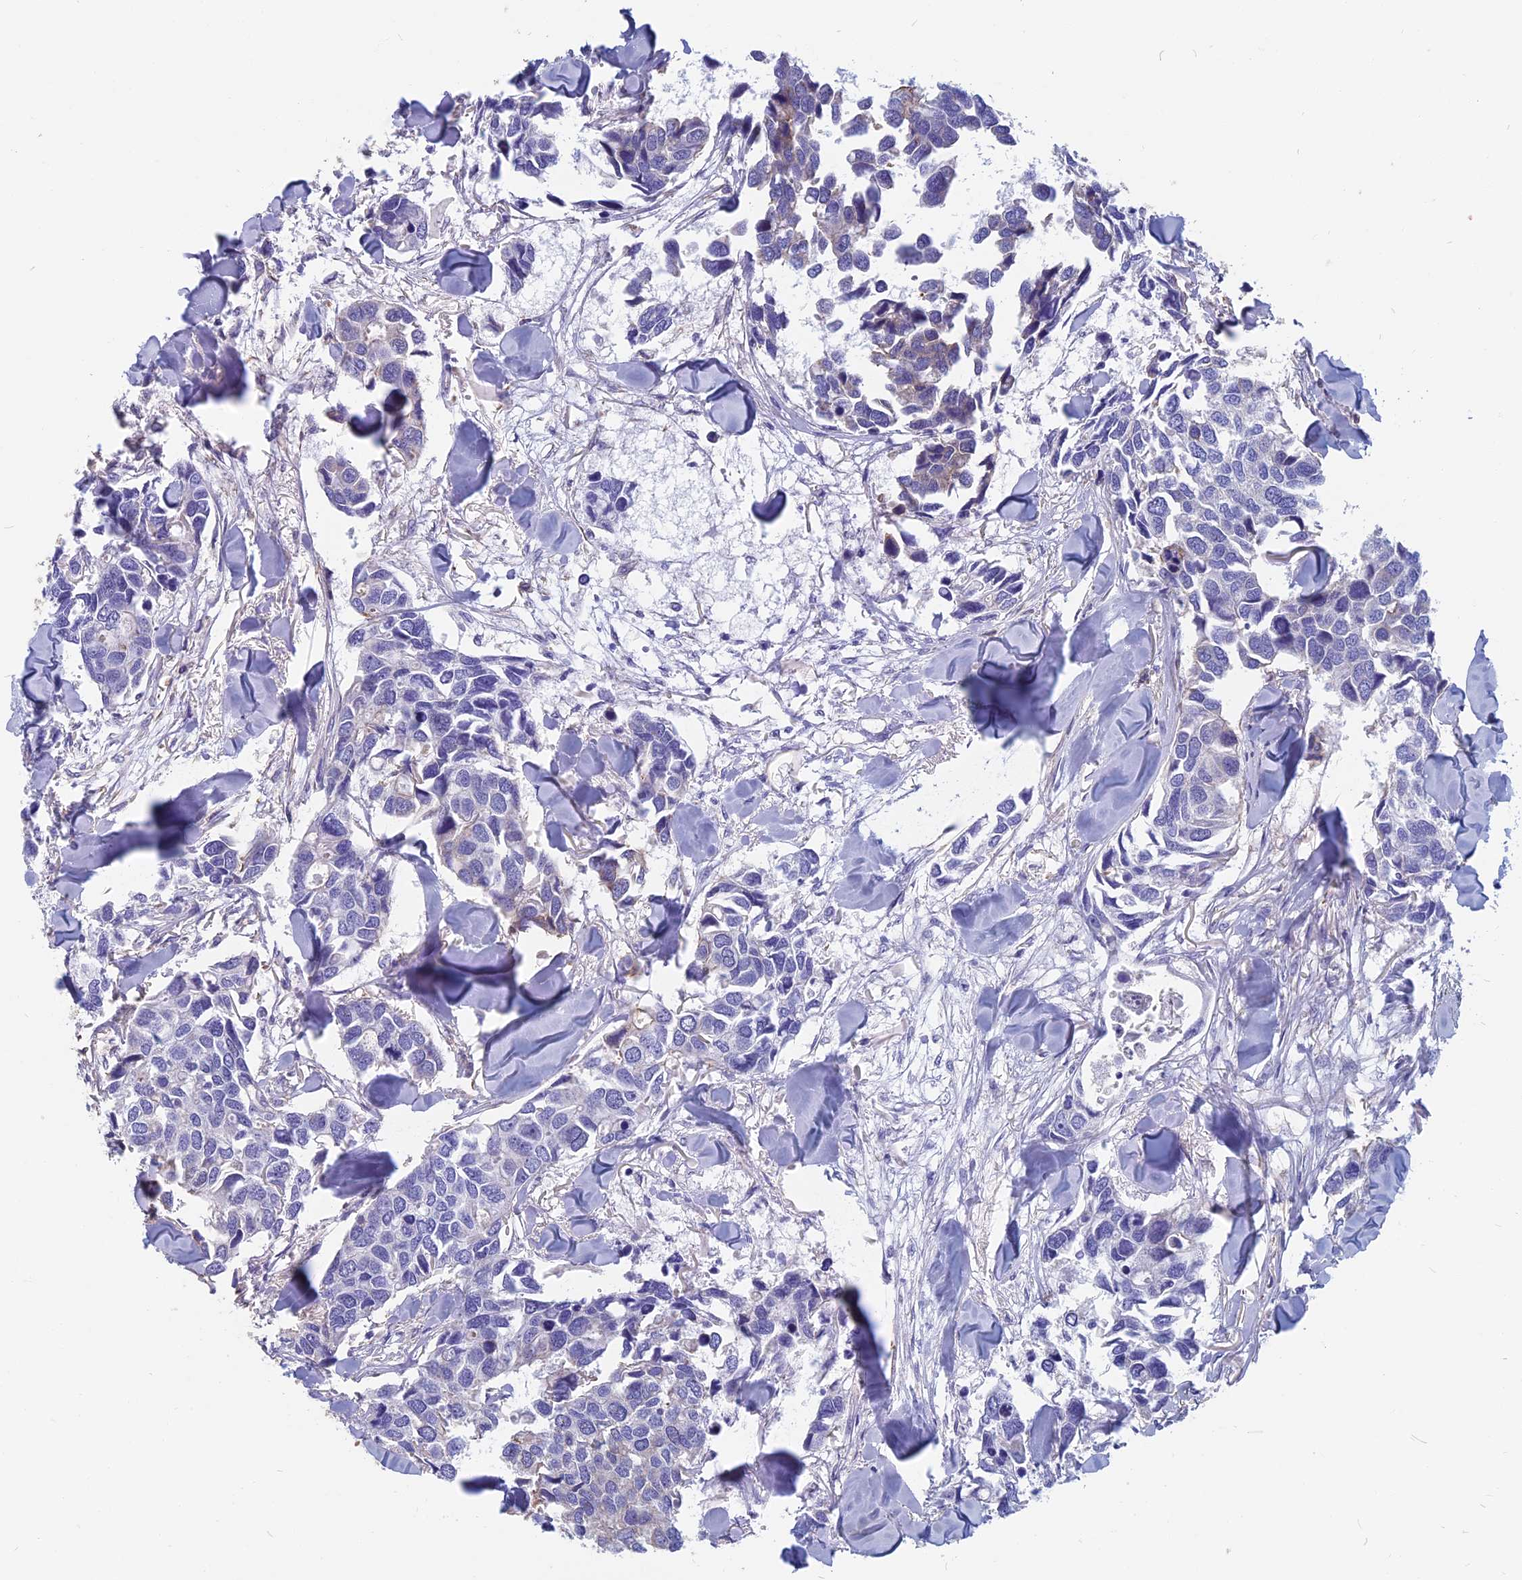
{"staining": {"intensity": "negative", "quantity": "none", "location": "none"}, "tissue": "breast cancer", "cell_type": "Tumor cells", "image_type": "cancer", "snomed": [{"axis": "morphology", "description": "Duct carcinoma"}, {"axis": "topography", "description": "Breast"}], "caption": "There is no significant expression in tumor cells of breast cancer (infiltrating ductal carcinoma).", "gene": "HSD17B8", "patient": {"sex": "female", "age": 83}}